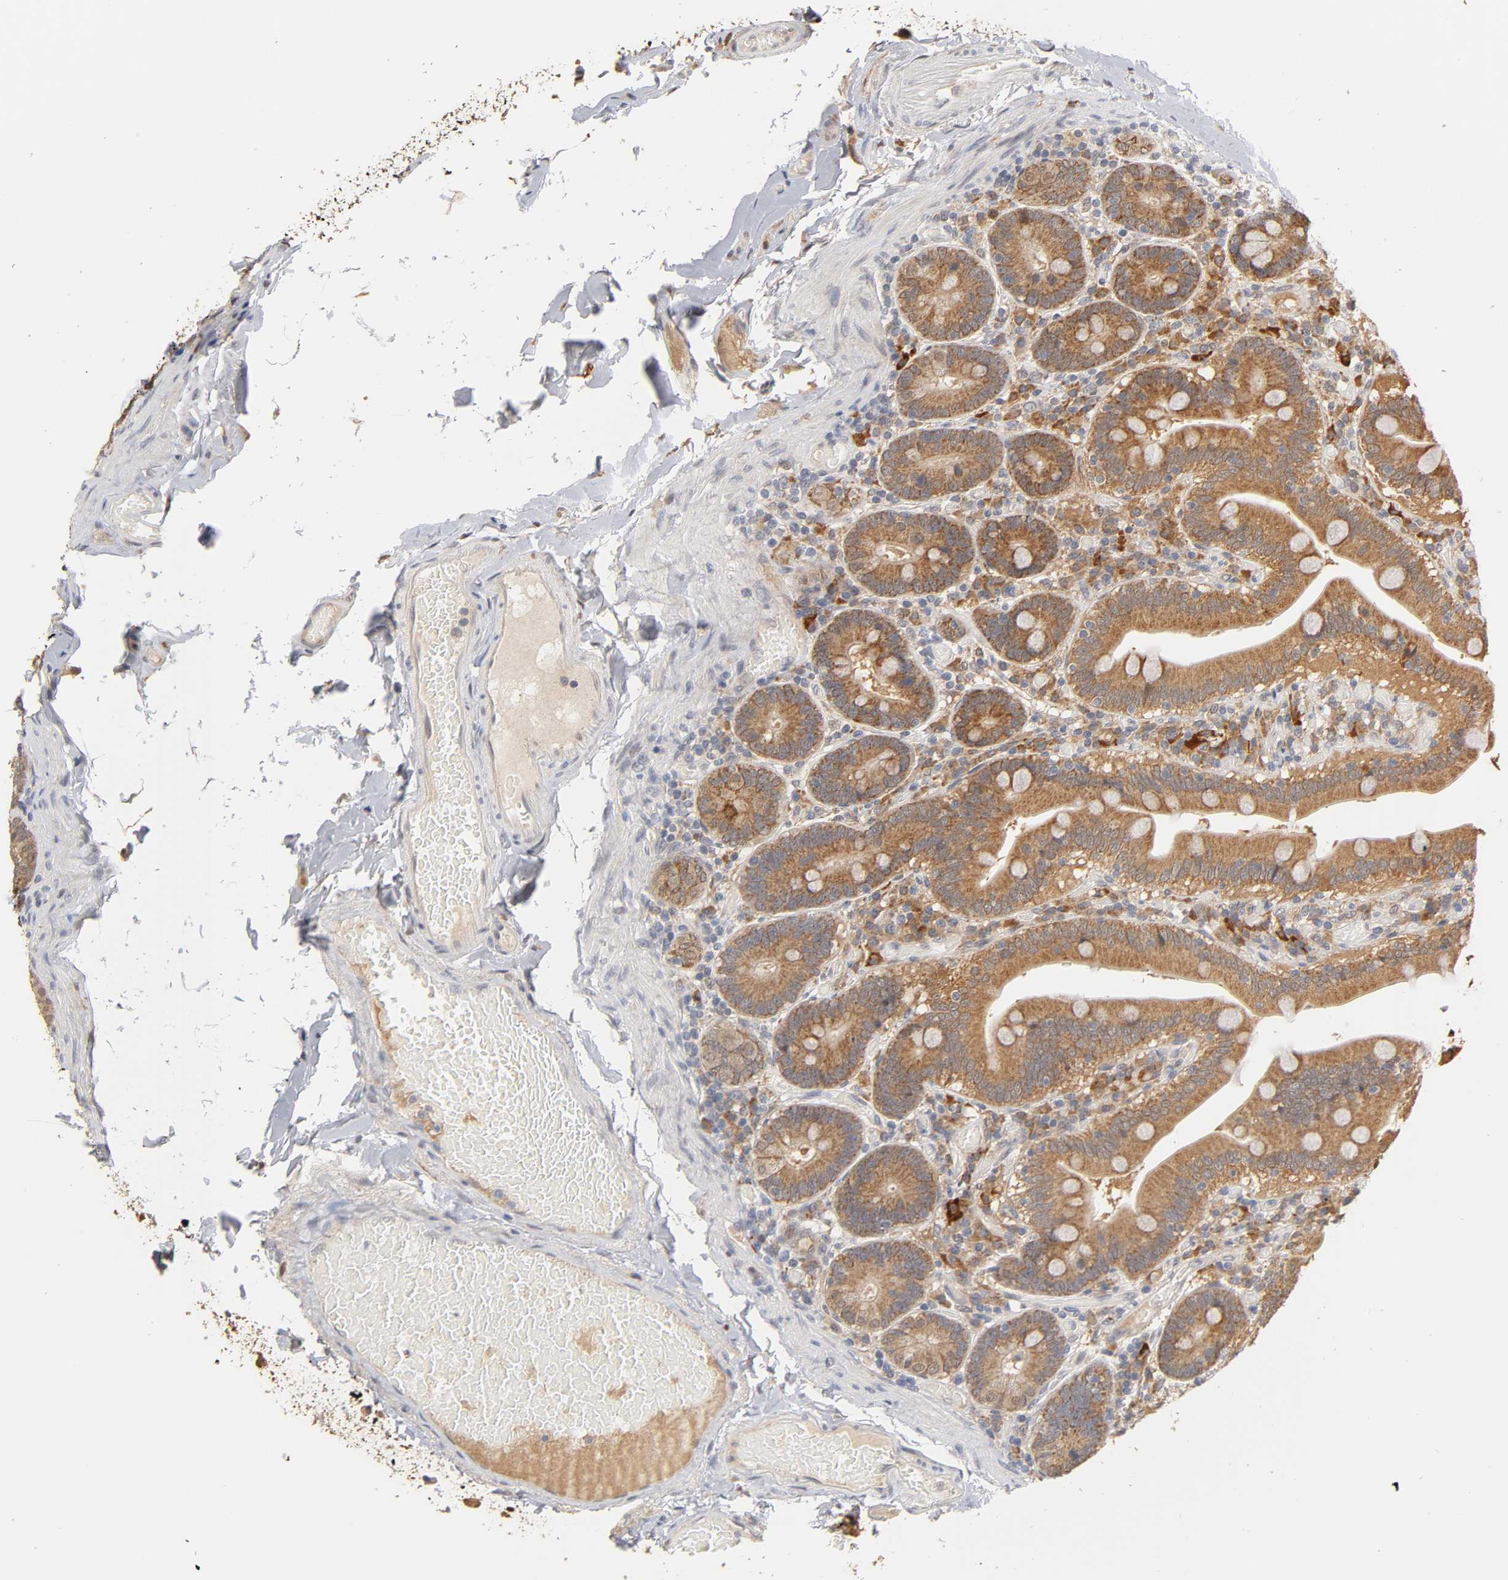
{"staining": {"intensity": "strong", "quantity": ">75%", "location": "cytoplasmic/membranous,nuclear"}, "tissue": "duodenum", "cell_type": "Glandular cells", "image_type": "normal", "snomed": [{"axis": "morphology", "description": "Normal tissue, NOS"}, {"axis": "topography", "description": "Duodenum"}], "caption": "Duodenum stained with DAB immunohistochemistry reveals high levels of strong cytoplasmic/membranous,nuclear expression in approximately >75% of glandular cells. (brown staining indicates protein expression, while blue staining denotes nuclei).", "gene": "GSTZ1", "patient": {"sex": "male", "age": 66}}